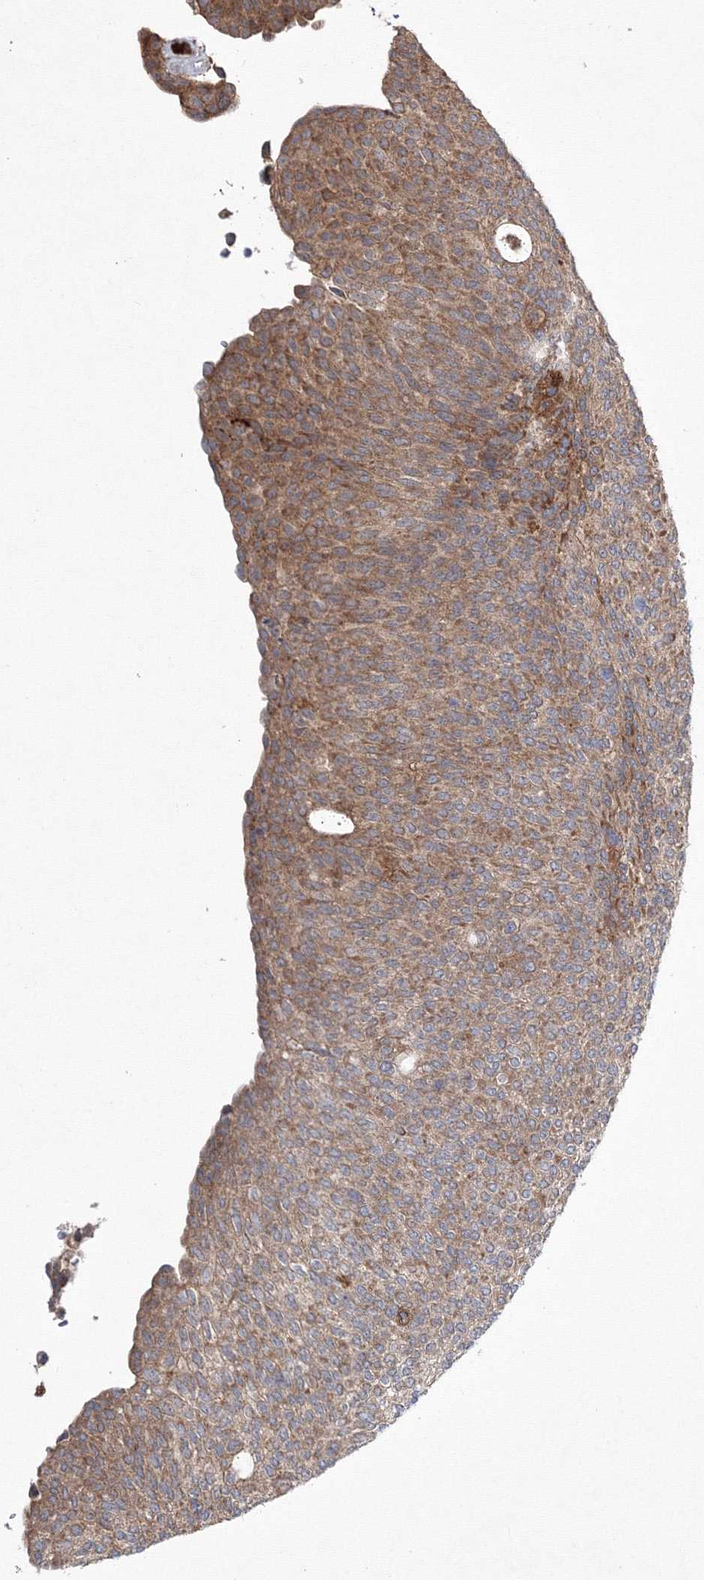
{"staining": {"intensity": "moderate", "quantity": ">75%", "location": "cytoplasmic/membranous"}, "tissue": "urothelial cancer", "cell_type": "Tumor cells", "image_type": "cancer", "snomed": [{"axis": "morphology", "description": "Urothelial carcinoma, Low grade"}, {"axis": "topography", "description": "Urinary bladder"}], "caption": "Immunohistochemistry (IHC) of urothelial carcinoma (low-grade) reveals medium levels of moderate cytoplasmic/membranous positivity in approximately >75% of tumor cells.", "gene": "RANBP3L", "patient": {"sex": "female", "age": 79}}